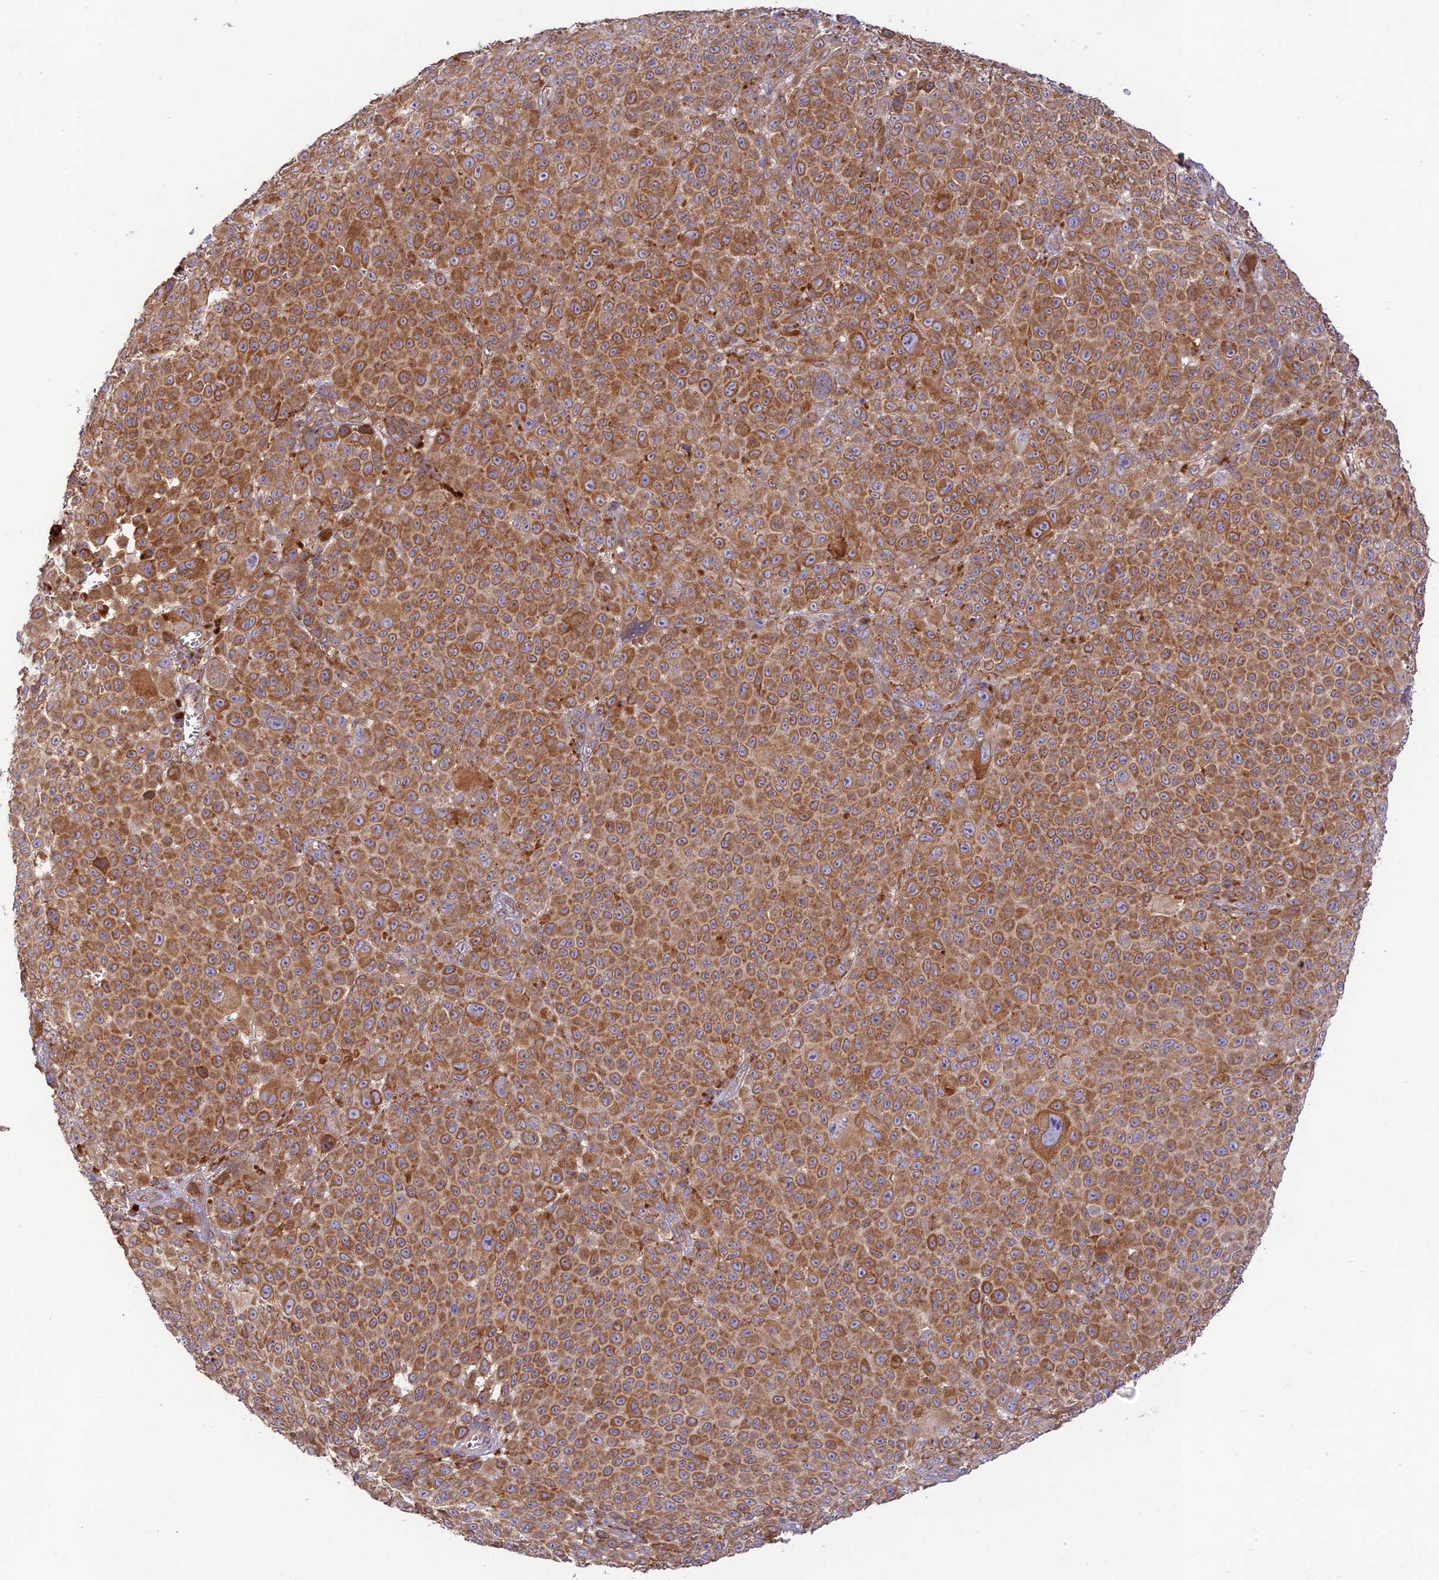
{"staining": {"intensity": "moderate", "quantity": ">75%", "location": "cytoplasmic/membranous"}, "tissue": "melanoma", "cell_type": "Tumor cells", "image_type": "cancer", "snomed": [{"axis": "morphology", "description": "Malignant melanoma, NOS"}, {"axis": "topography", "description": "Skin"}], "caption": "Immunohistochemical staining of malignant melanoma demonstrates moderate cytoplasmic/membranous protein staining in about >75% of tumor cells.", "gene": "TMEM259", "patient": {"sex": "female", "age": 94}}